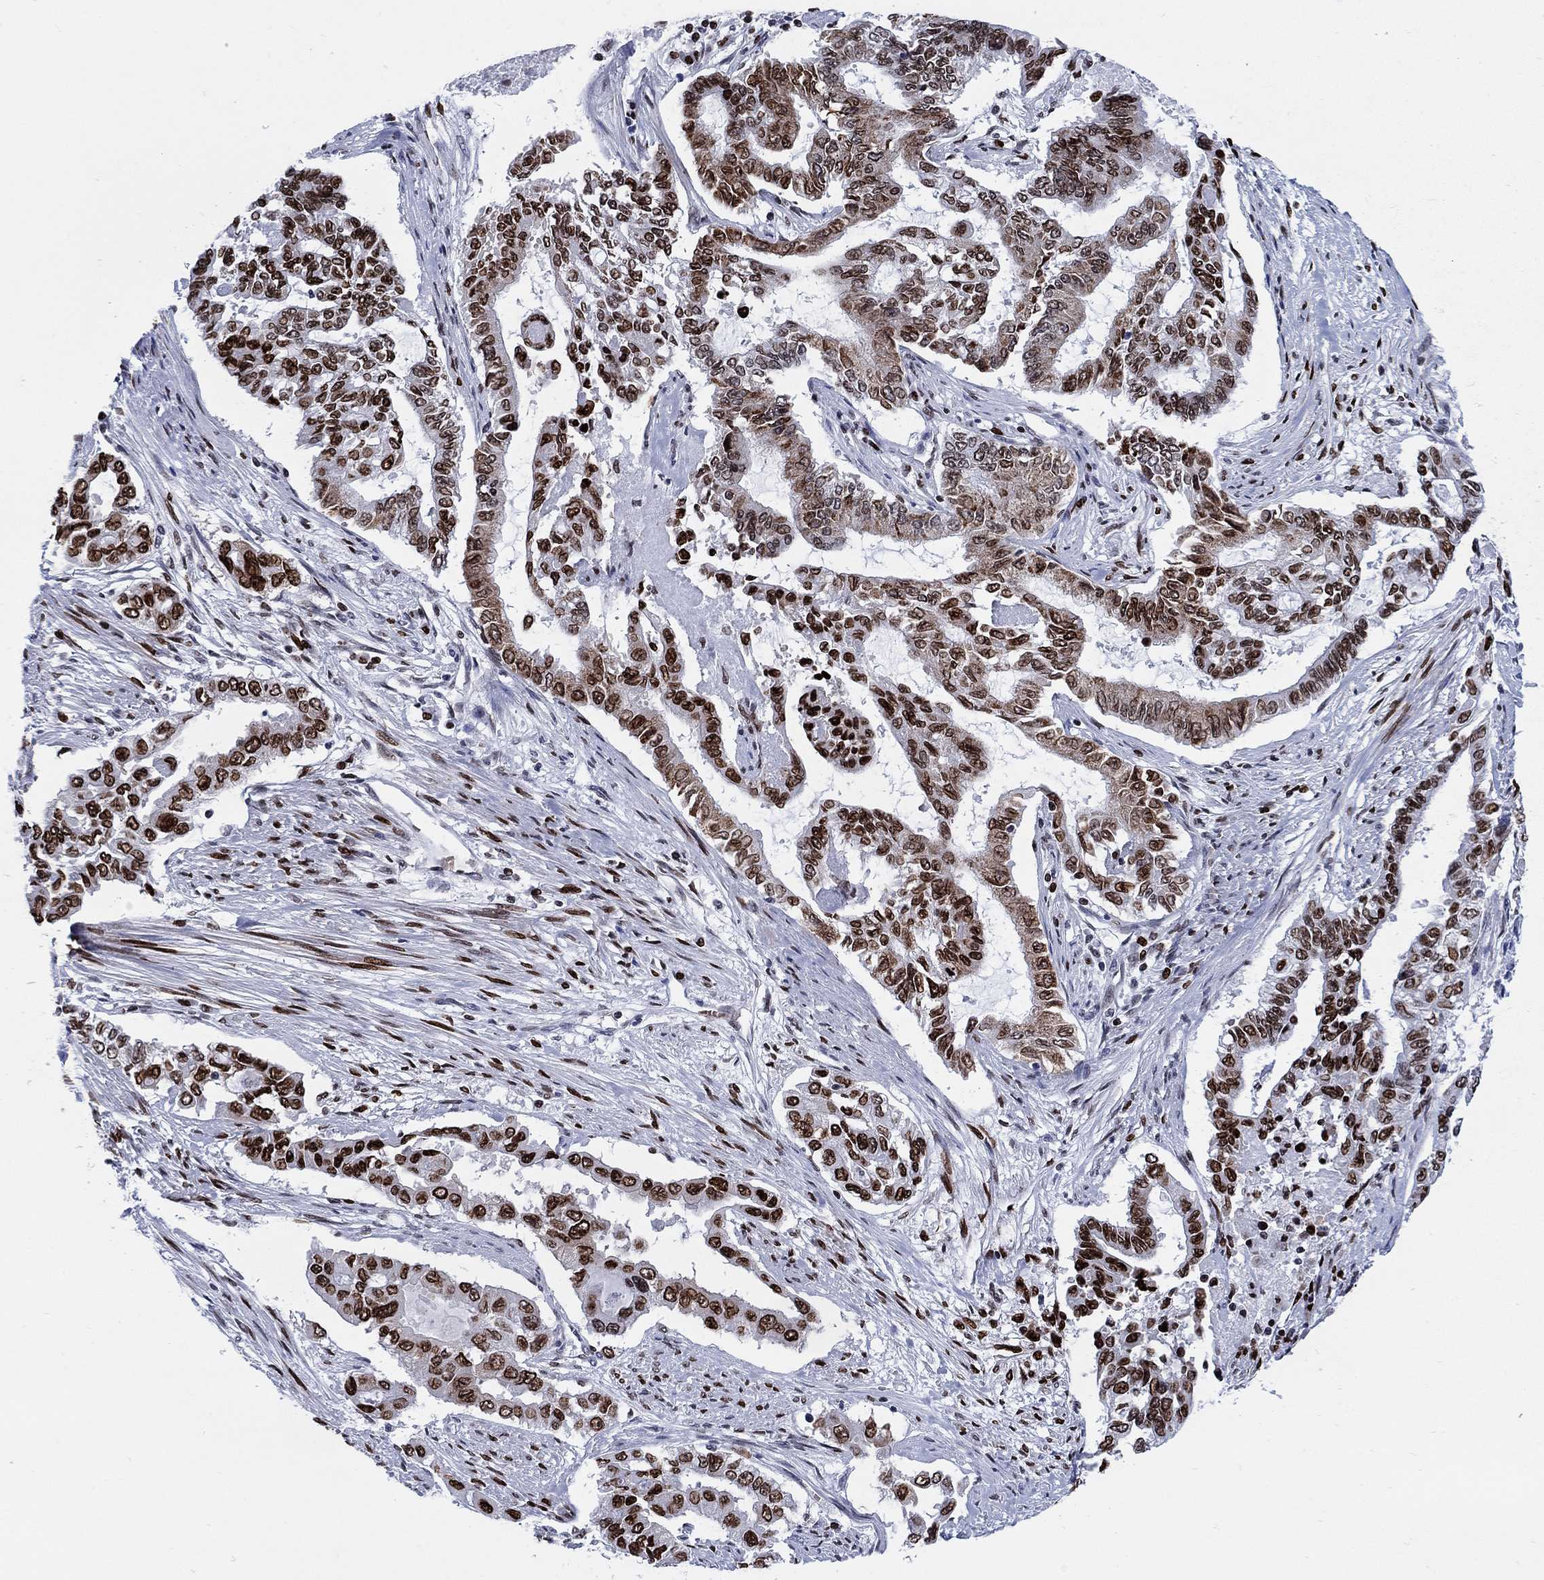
{"staining": {"intensity": "strong", "quantity": "25%-75%", "location": "nuclear"}, "tissue": "endometrial cancer", "cell_type": "Tumor cells", "image_type": "cancer", "snomed": [{"axis": "morphology", "description": "Adenocarcinoma, NOS"}, {"axis": "topography", "description": "Uterus"}], "caption": "A brown stain labels strong nuclear staining of a protein in human endometrial cancer tumor cells.", "gene": "HMGA1", "patient": {"sex": "female", "age": 59}}